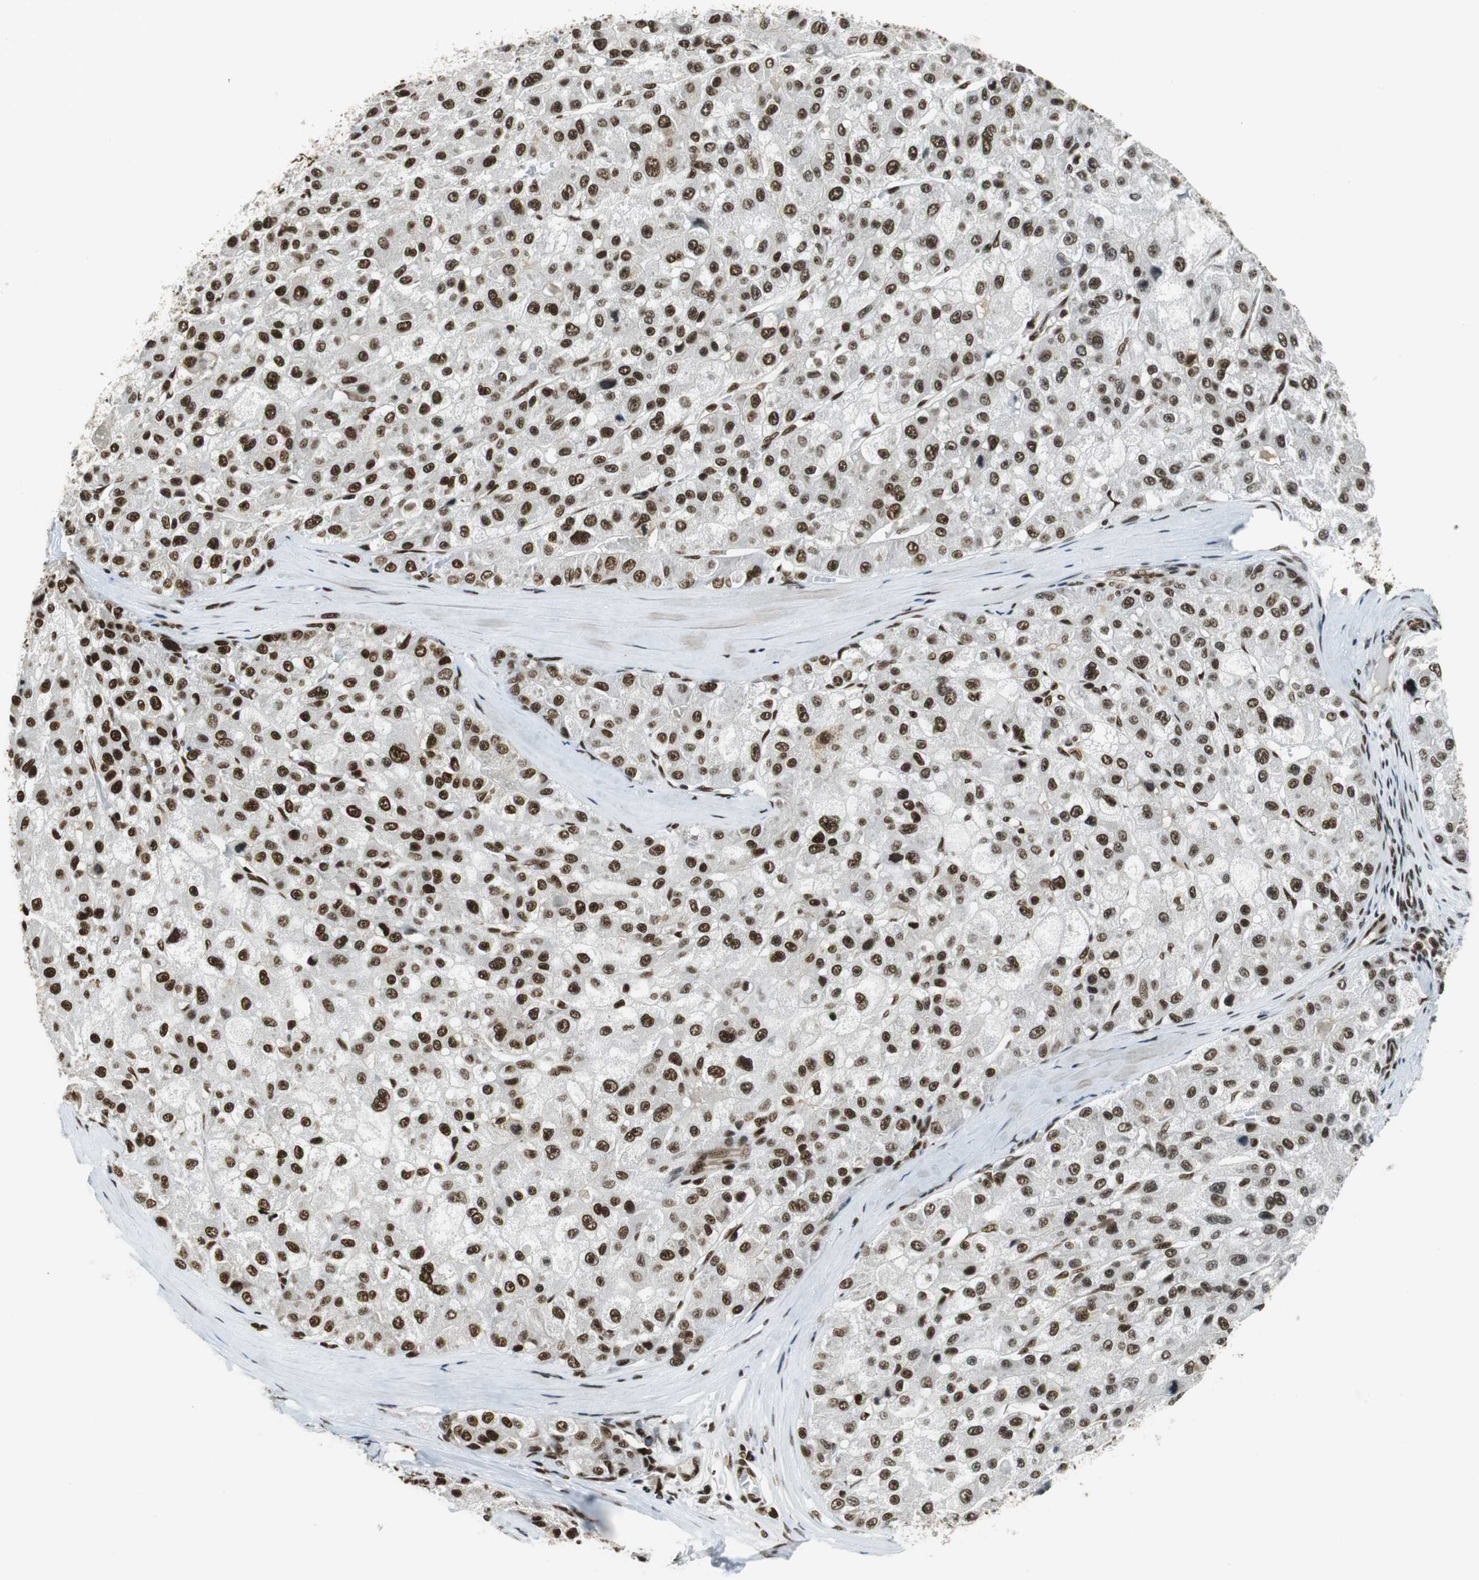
{"staining": {"intensity": "strong", "quantity": ">75%", "location": "nuclear"}, "tissue": "liver cancer", "cell_type": "Tumor cells", "image_type": "cancer", "snomed": [{"axis": "morphology", "description": "Carcinoma, Hepatocellular, NOS"}, {"axis": "topography", "description": "Liver"}], "caption": "IHC of liver cancer (hepatocellular carcinoma) demonstrates high levels of strong nuclear staining in about >75% of tumor cells.", "gene": "PRKDC", "patient": {"sex": "male", "age": 80}}